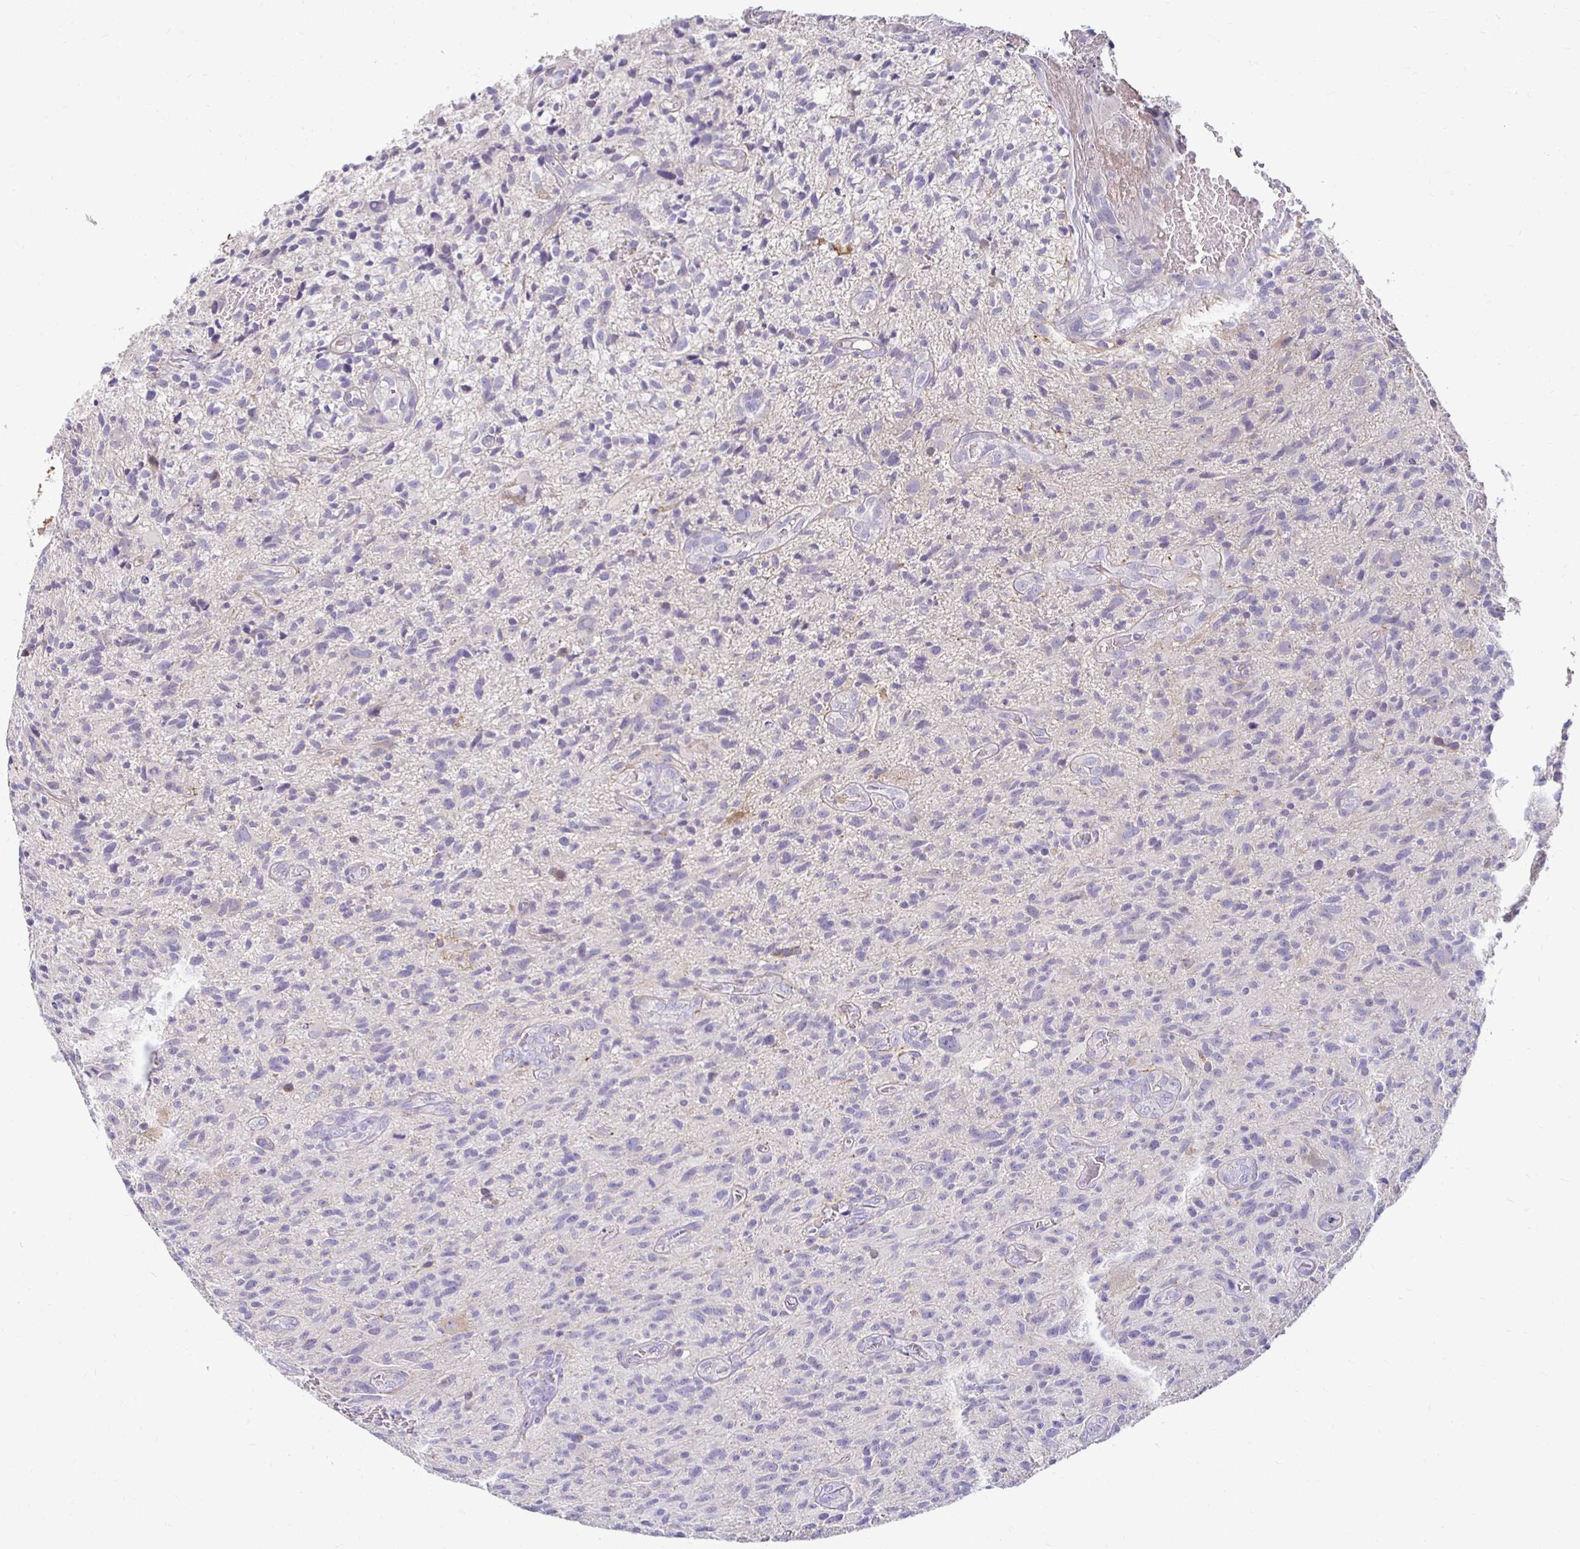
{"staining": {"intensity": "negative", "quantity": "none", "location": "none"}, "tissue": "glioma", "cell_type": "Tumor cells", "image_type": "cancer", "snomed": [{"axis": "morphology", "description": "Glioma, malignant, High grade"}, {"axis": "topography", "description": "Brain"}], "caption": "Immunohistochemistry (IHC) histopathology image of human malignant high-grade glioma stained for a protein (brown), which demonstrates no positivity in tumor cells.", "gene": "AKAP6", "patient": {"sex": "male", "age": 75}}